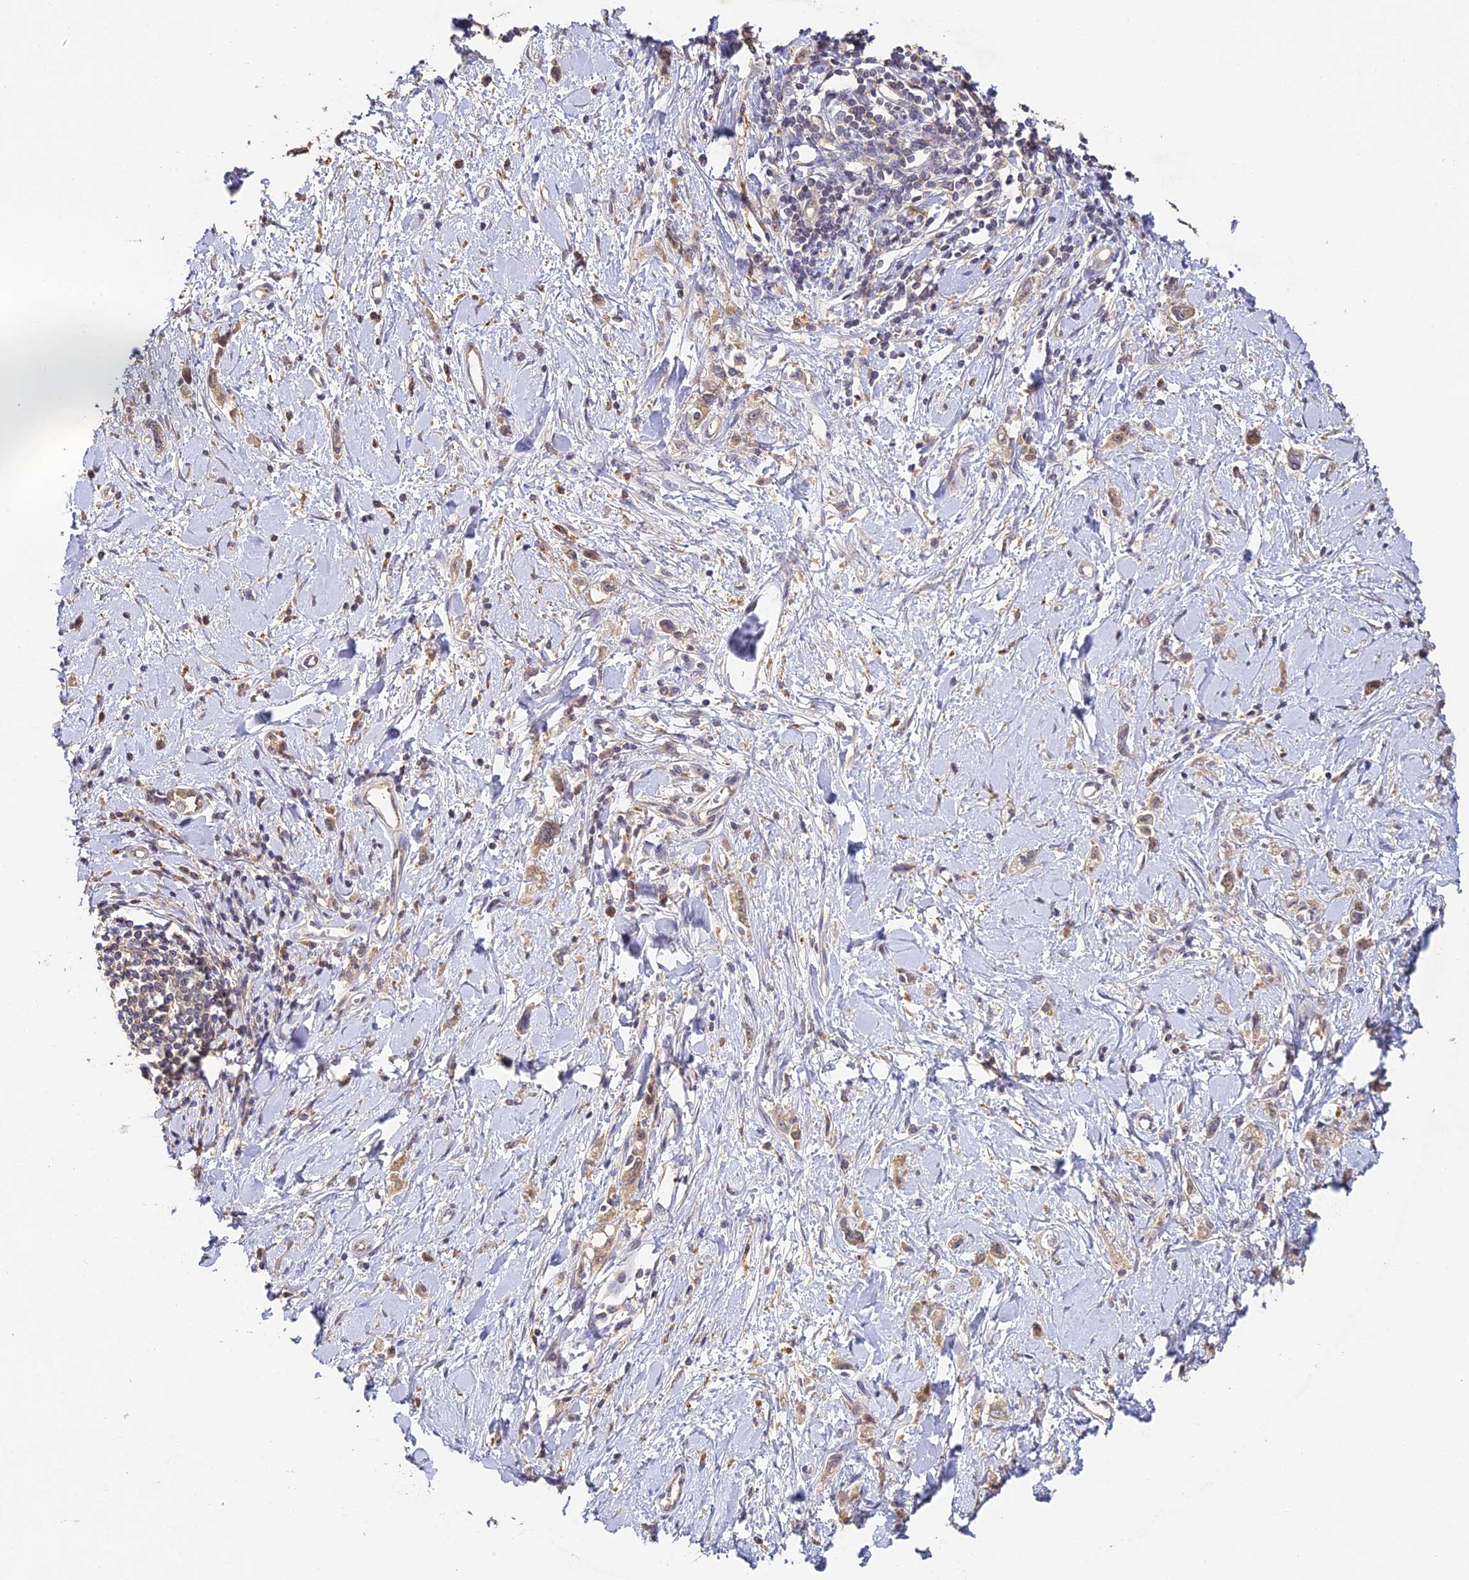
{"staining": {"intensity": "weak", "quantity": ">75%", "location": "cytoplasmic/membranous"}, "tissue": "stomach cancer", "cell_type": "Tumor cells", "image_type": "cancer", "snomed": [{"axis": "morphology", "description": "Adenocarcinoma, NOS"}, {"axis": "topography", "description": "Stomach"}], "caption": "Stomach cancer (adenocarcinoma) stained with immunohistochemistry demonstrates weak cytoplasmic/membranous expression in approximately >75% of tumor cells. The staining is performed using DAB (3,3'-diaminobenzidine) brown chromogen to label protein expression. The nuclei are counter-stained blue using hematoxylin.", "gene": "YAE1", "patient": {"sex": "female", "age": 76}}